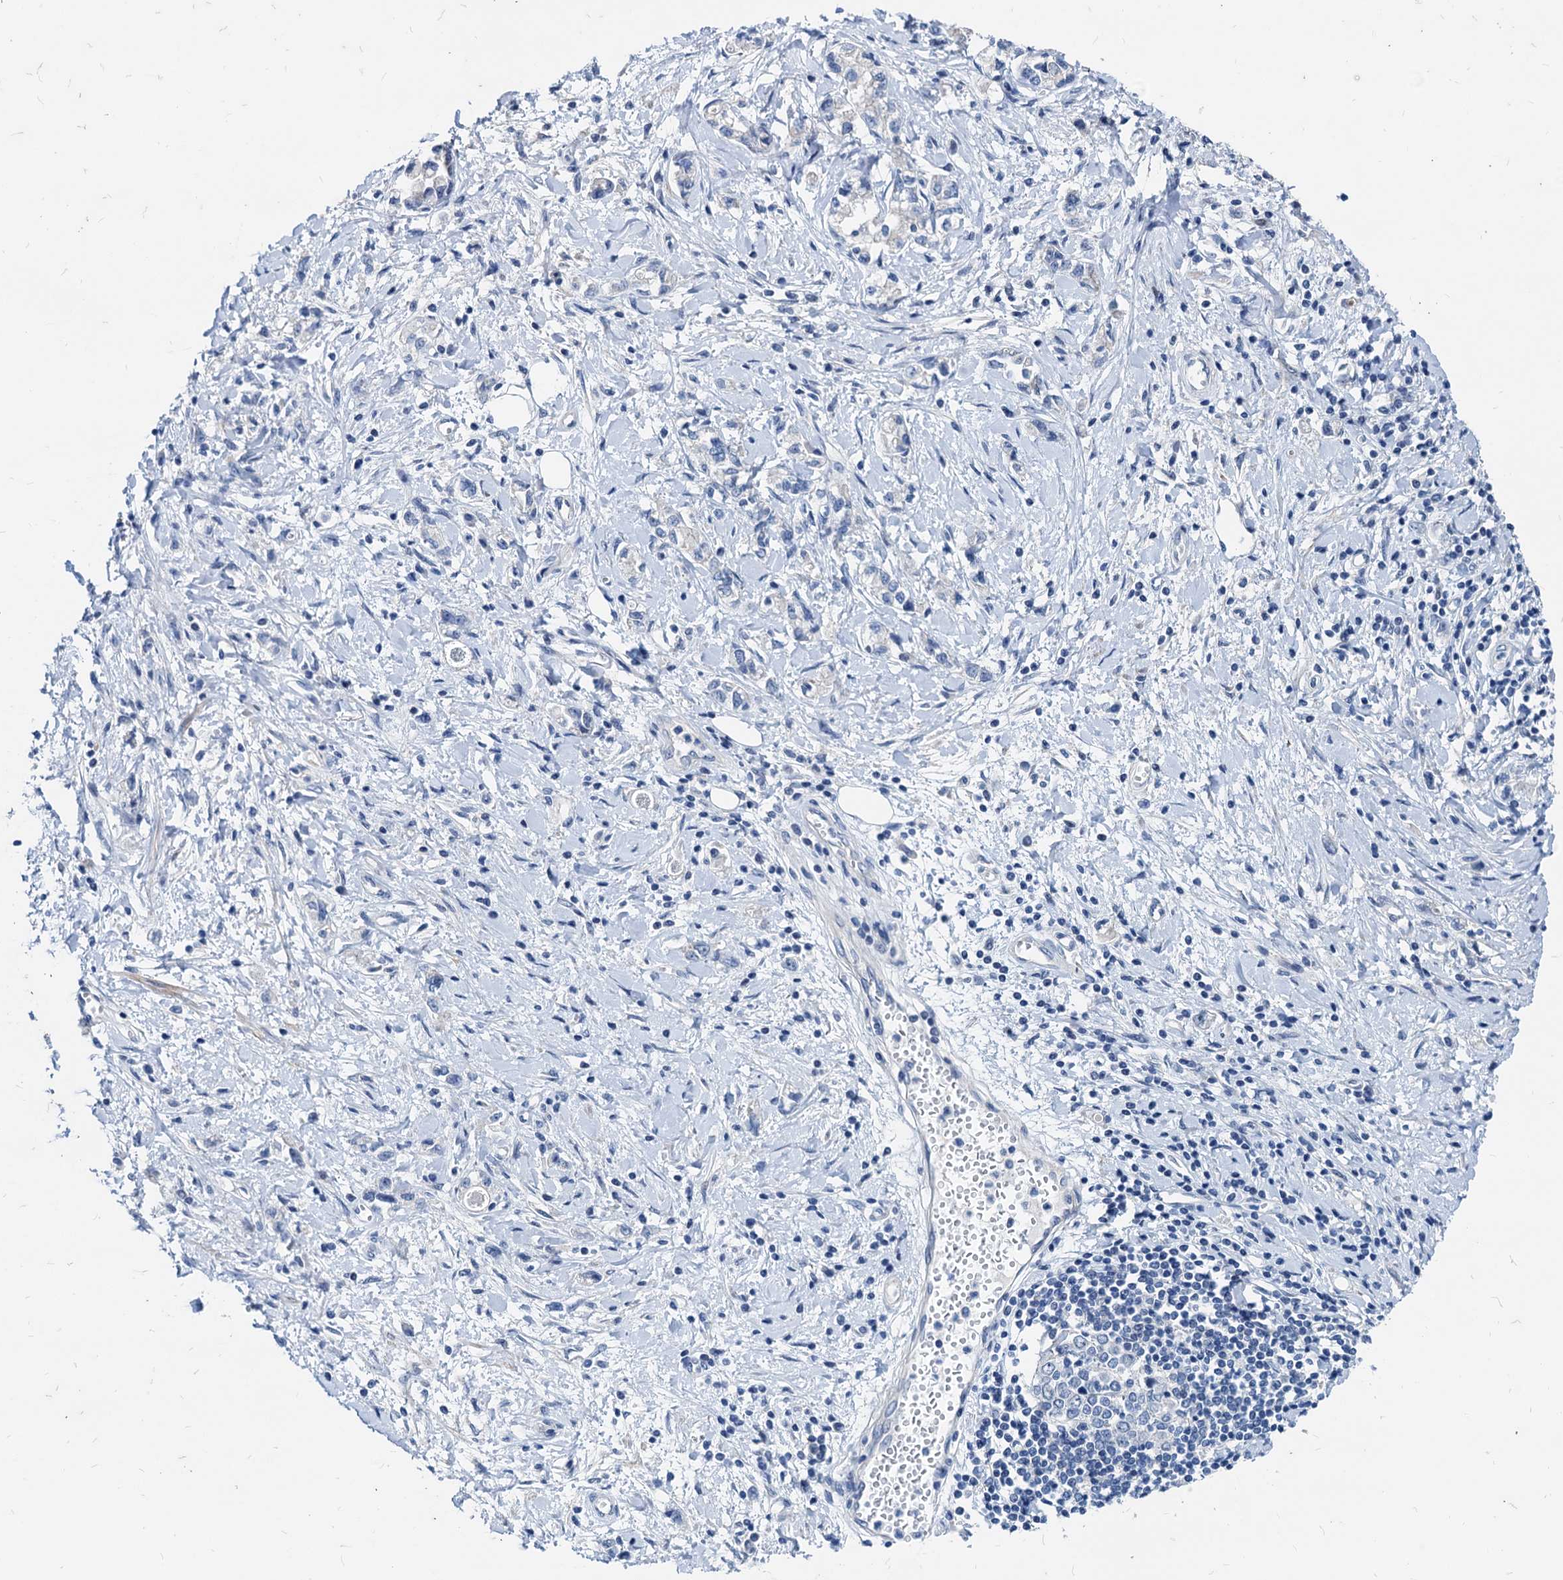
{"staining": {"intensity": "negative", "quantity": "none", "location": "none"}, "tissue": "stomach cancer", "cell_type": "Tumor cells", "image_type": "cancer", "snomed": [{"axis": "morphology", "description": "Adenocarcinoma, NOS"}, {"axis": "topography", "description": "Stomach"}], "caption": "An IHC photomicrograph of stomach cancer (adenocarcinoma) is shown. There is no staining in tumor cells of stomach cancer (adenocarcinoma).", "gene": "HSF2", "patient": {"sex": "female", "age": 76}}